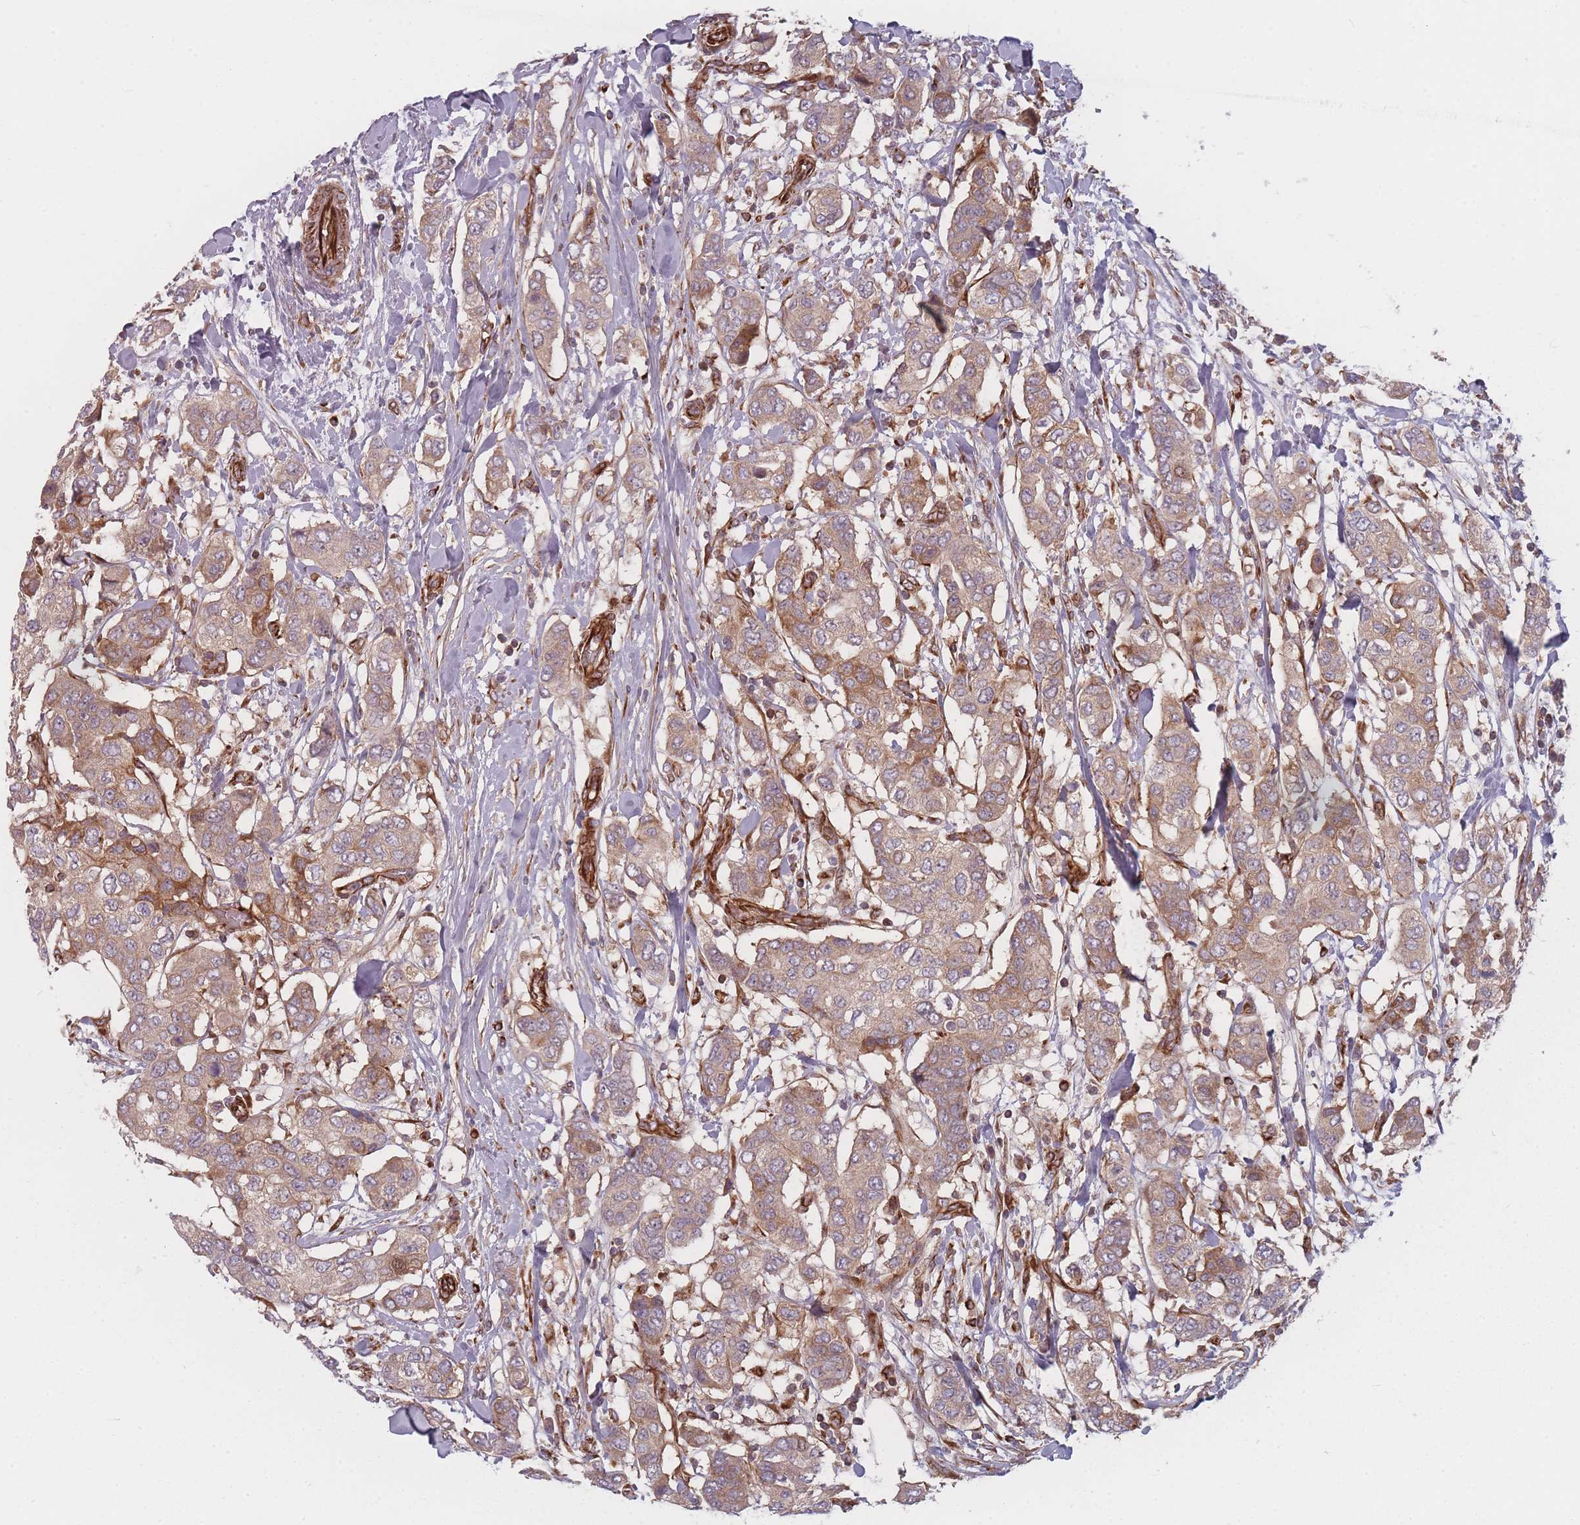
{"staining": {"intensity": "weak", "quantity": ">75%", "location": "cytoplasmic/membranous"}, "tissue": "breast cancer", "cell_type": "Tumor cells", "image_type": "cancer", "snomed": [{"axis": "morphology", "description": "Lobular carcinoma"}, {"axis": "topography", "description": "Breast"}], "caption": "Immunohistochemistry histopathology image of neoplastic tissue: human breast cancer (lobular carcinoma) stained using immunohistochemistry demonstrates low levels of weak protein expression localized specifically in the cytoplasmic/membranous of tumor cells, appearing as a cytoplasmic/membranous brown color.", "gene": "EEF1AKMT2", "patient": {"sex": "female", "age": 51}}